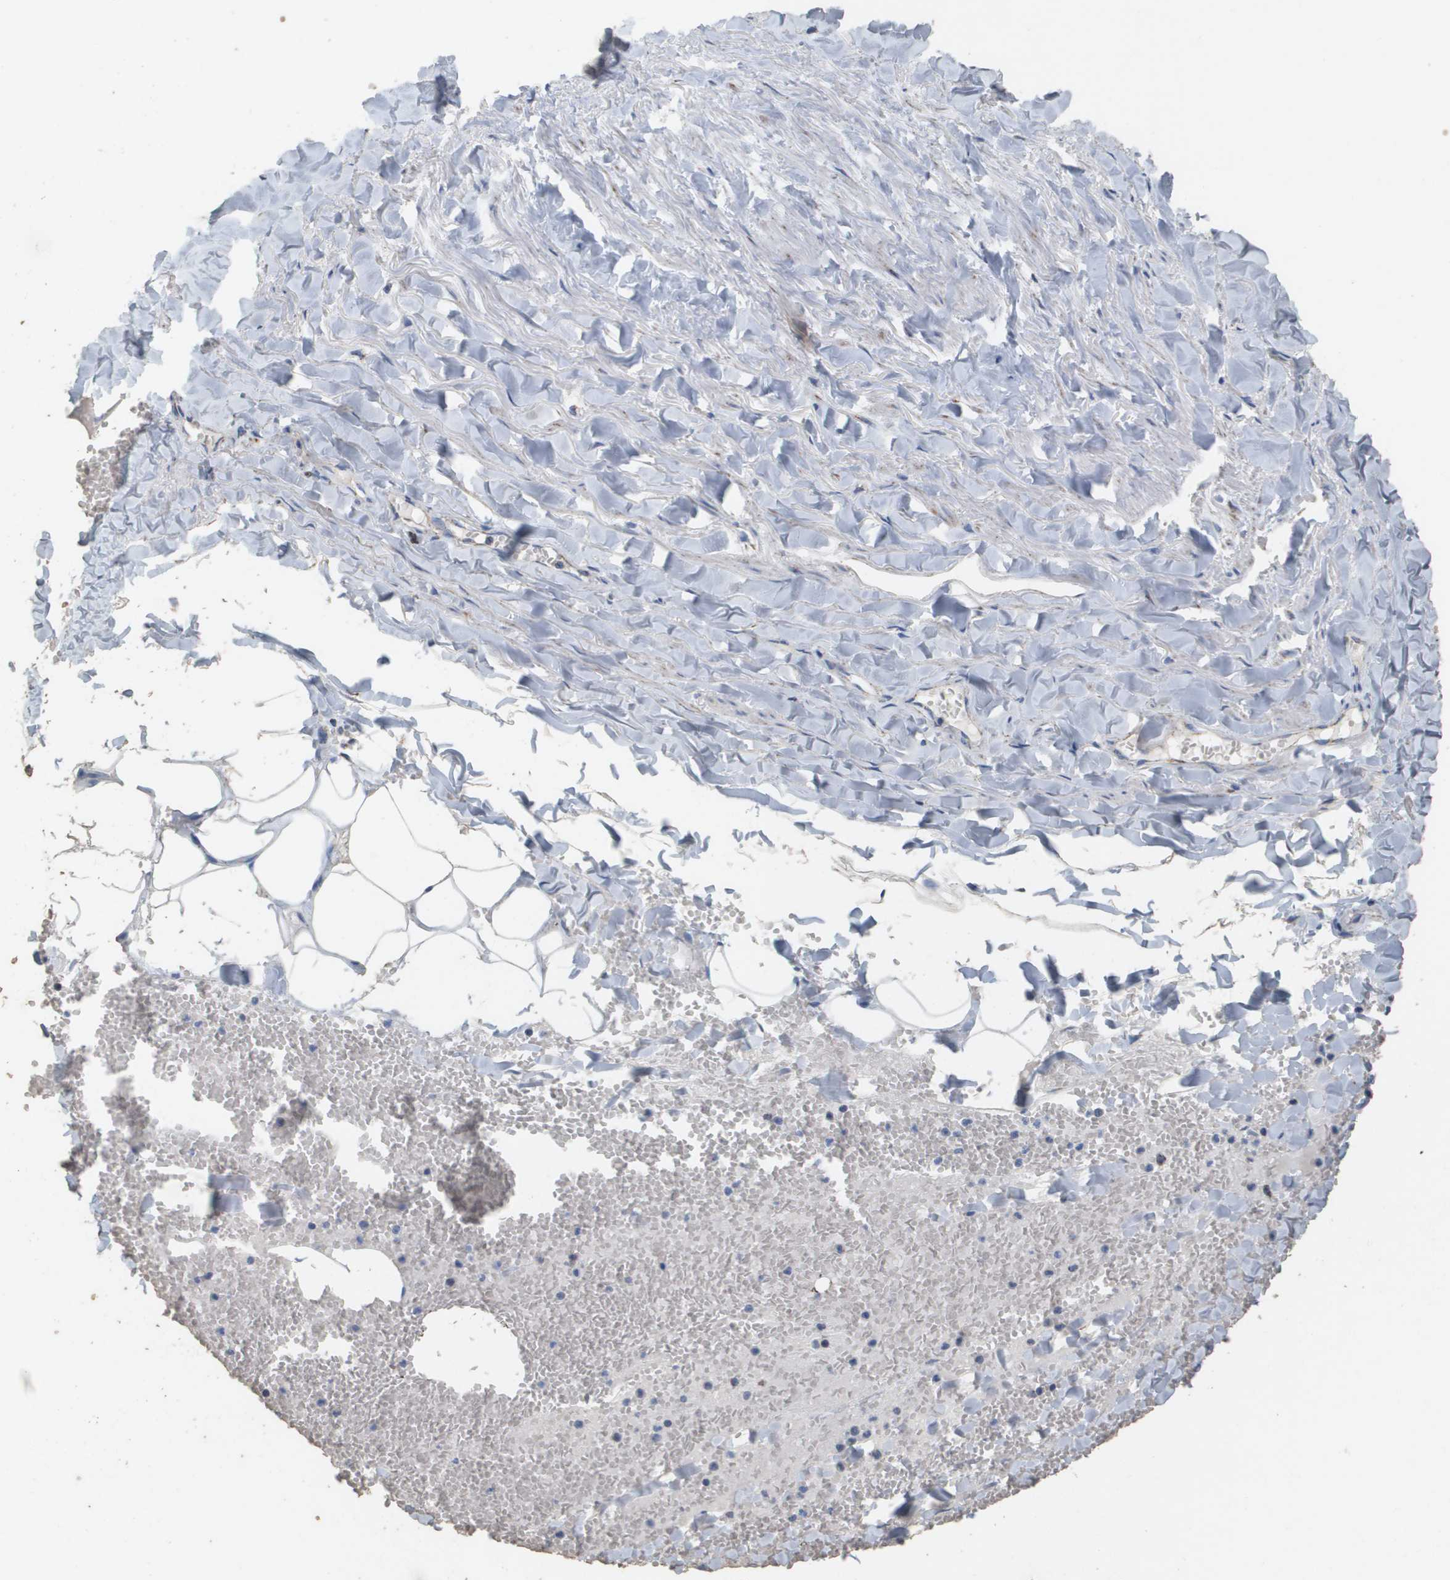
{"staining": {"intensity": "negative", "quantity": "none", "location": "none"}, "tissue": "adipose tissue", "cell_type": "Adipocytes", "image_type": "normal", "snomed": [{"axis": "morphology", "description": "Normal tissue, NOS"}, {"axis": "topography", "description": "Adipose tissue"}, {"axis": "topography", "description": "Peripheral nerve tissue"}], "caption": "A high-resolution histopathology image shows IHC staining of normal adipose tissue, which demonstrates no significant staining in adipocytes. (DAB (3,3'-diaminobenzidine) immunohistochemistry (IHC) visualized using brightfield microscopy, high magnification).", "gene": "ATP5F1B", "patient": {"sex": "male", "age": 52}}